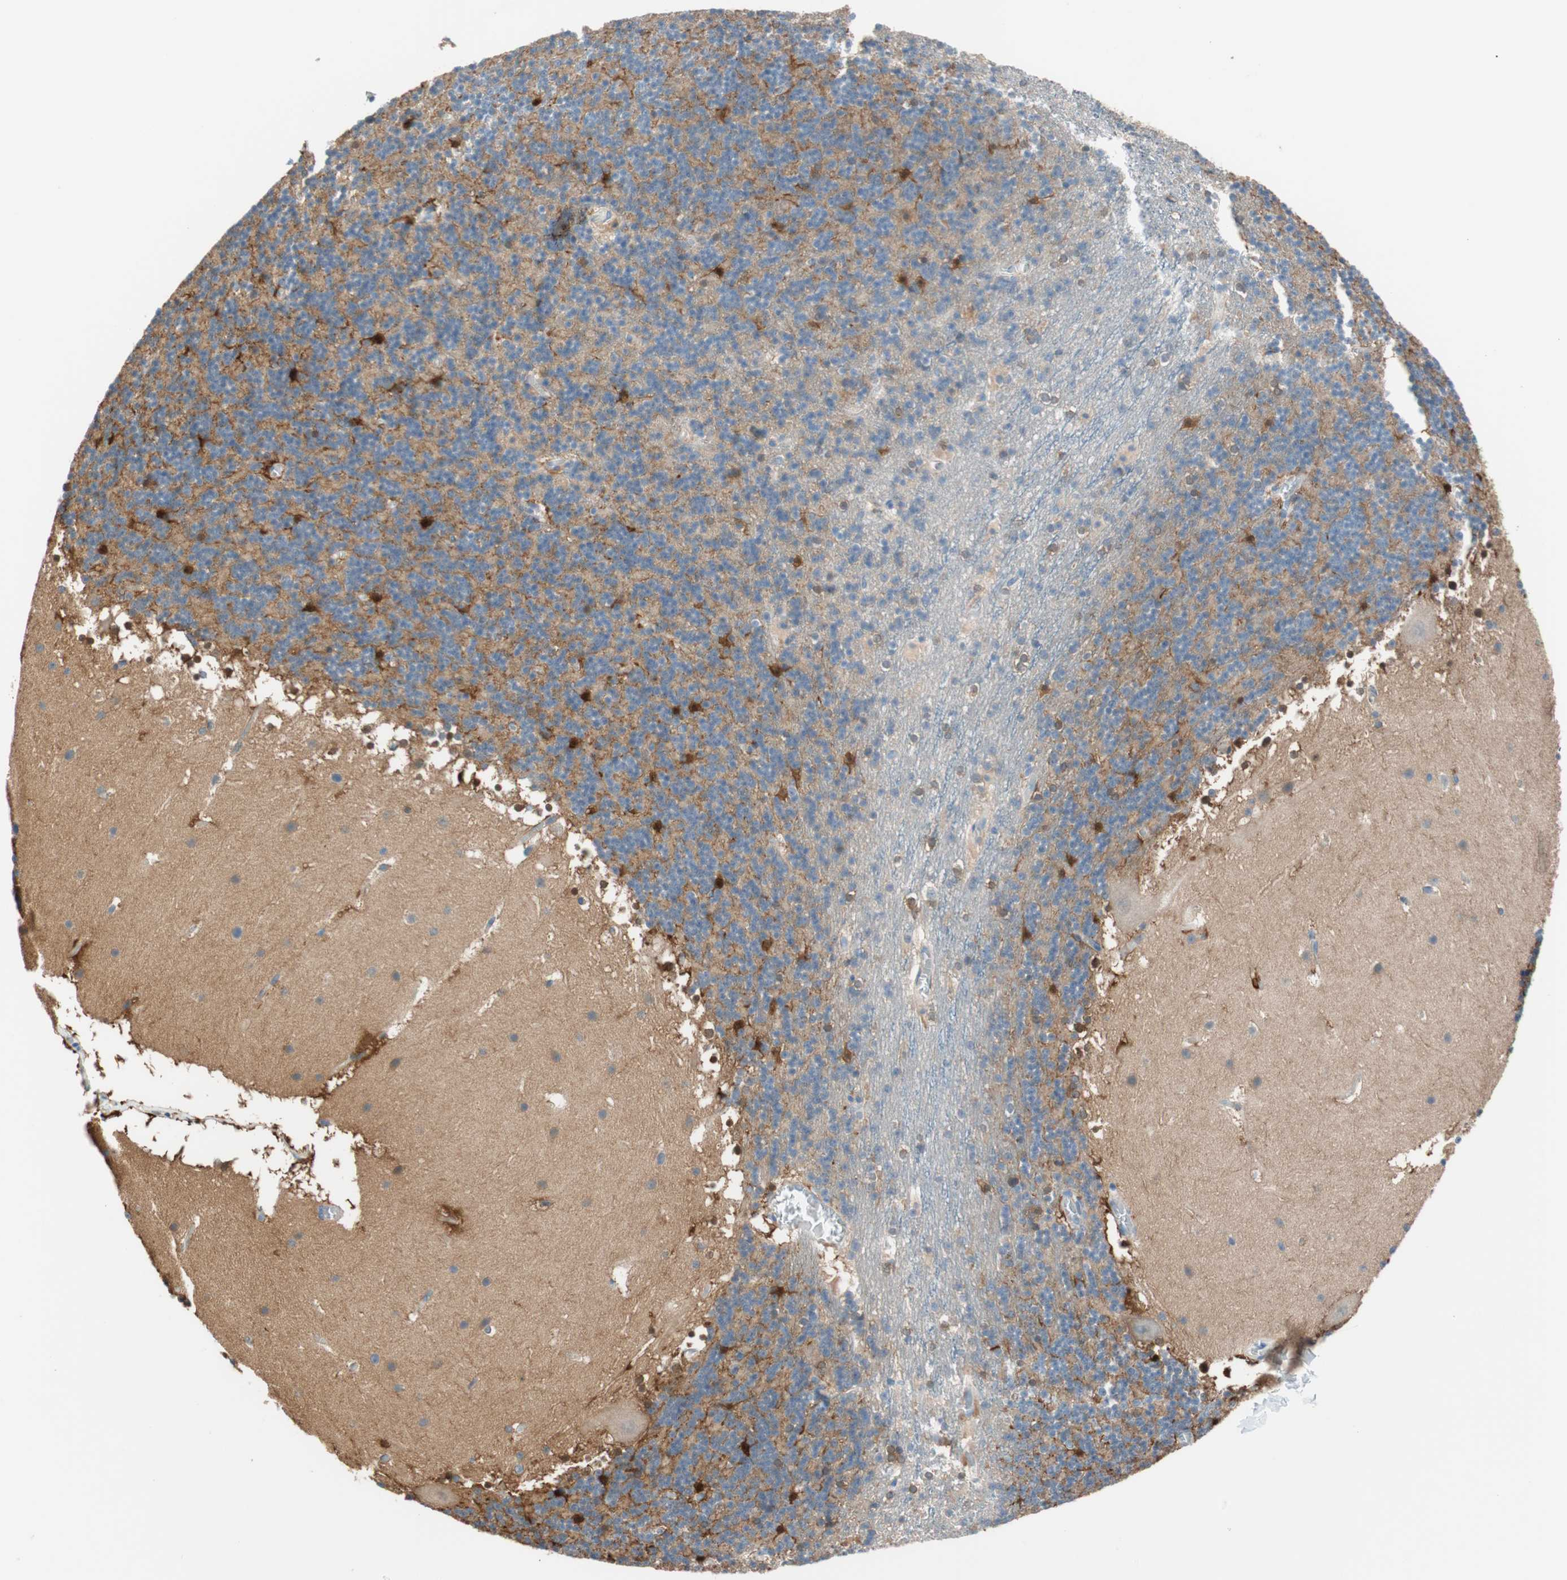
{"staining": {"intensity": "weak", "quantity": ">75%", "location": "cytoplasmic/membranous"}, "tissue": "cerebellum", "cell_type": "Cells in granular layer", "image_type": "normal", "snomed": [{"axis": "morphology", "description": "Normal tissue, NOS"}, {"axis": "topography", "description": "Cerebellum"}], "caption": "The micrograph demonstrates staining of normal cerebellum, revealing weak cytoplasmic/membranous protein positivity (brown color) within cells in granular layer.", "gene": "GLUL", "patient": {"sex": "male", "age": 45}}